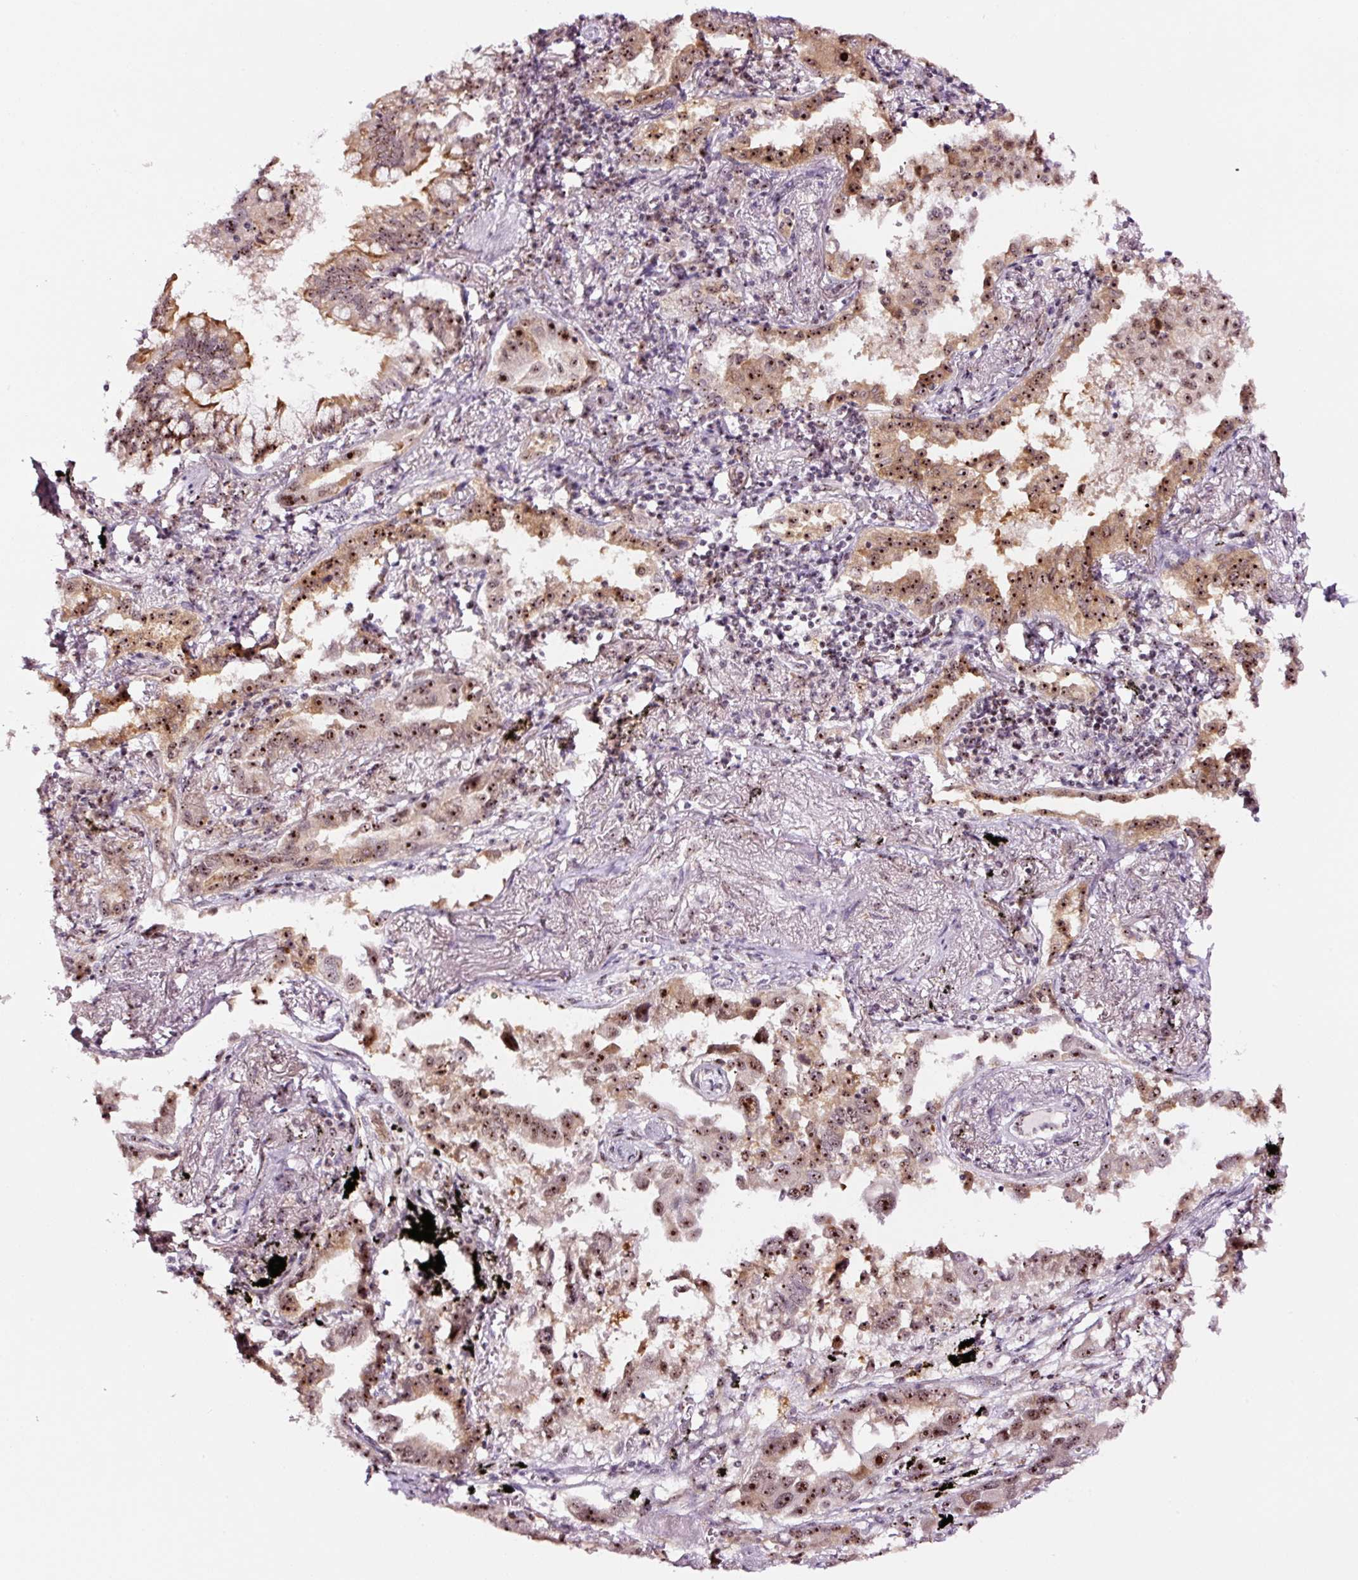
{"staining": {"intensity": "moderate", "quantity": ">75%", "location": "cytoplasmic/membranous,nuclear"}, "tissue": "lung cancer", "cell_type": "Tumor cells", "image_type": "cancer", "snomed": [{"axis": "morphology", "description": "Adenocarcinoma, NOS"}, {"axis": "topography", "description": "Lung"}], "caption": "This histopathology image demonstrates immunohistochemistry staining of lung cancer (adenocarcinoma), with medium moderate cytoplasmic/membranous and nuclear staining in about >75% of tumor cells.", "gene": "GNL3", "patient": {"sex": "male", "age": 67}}